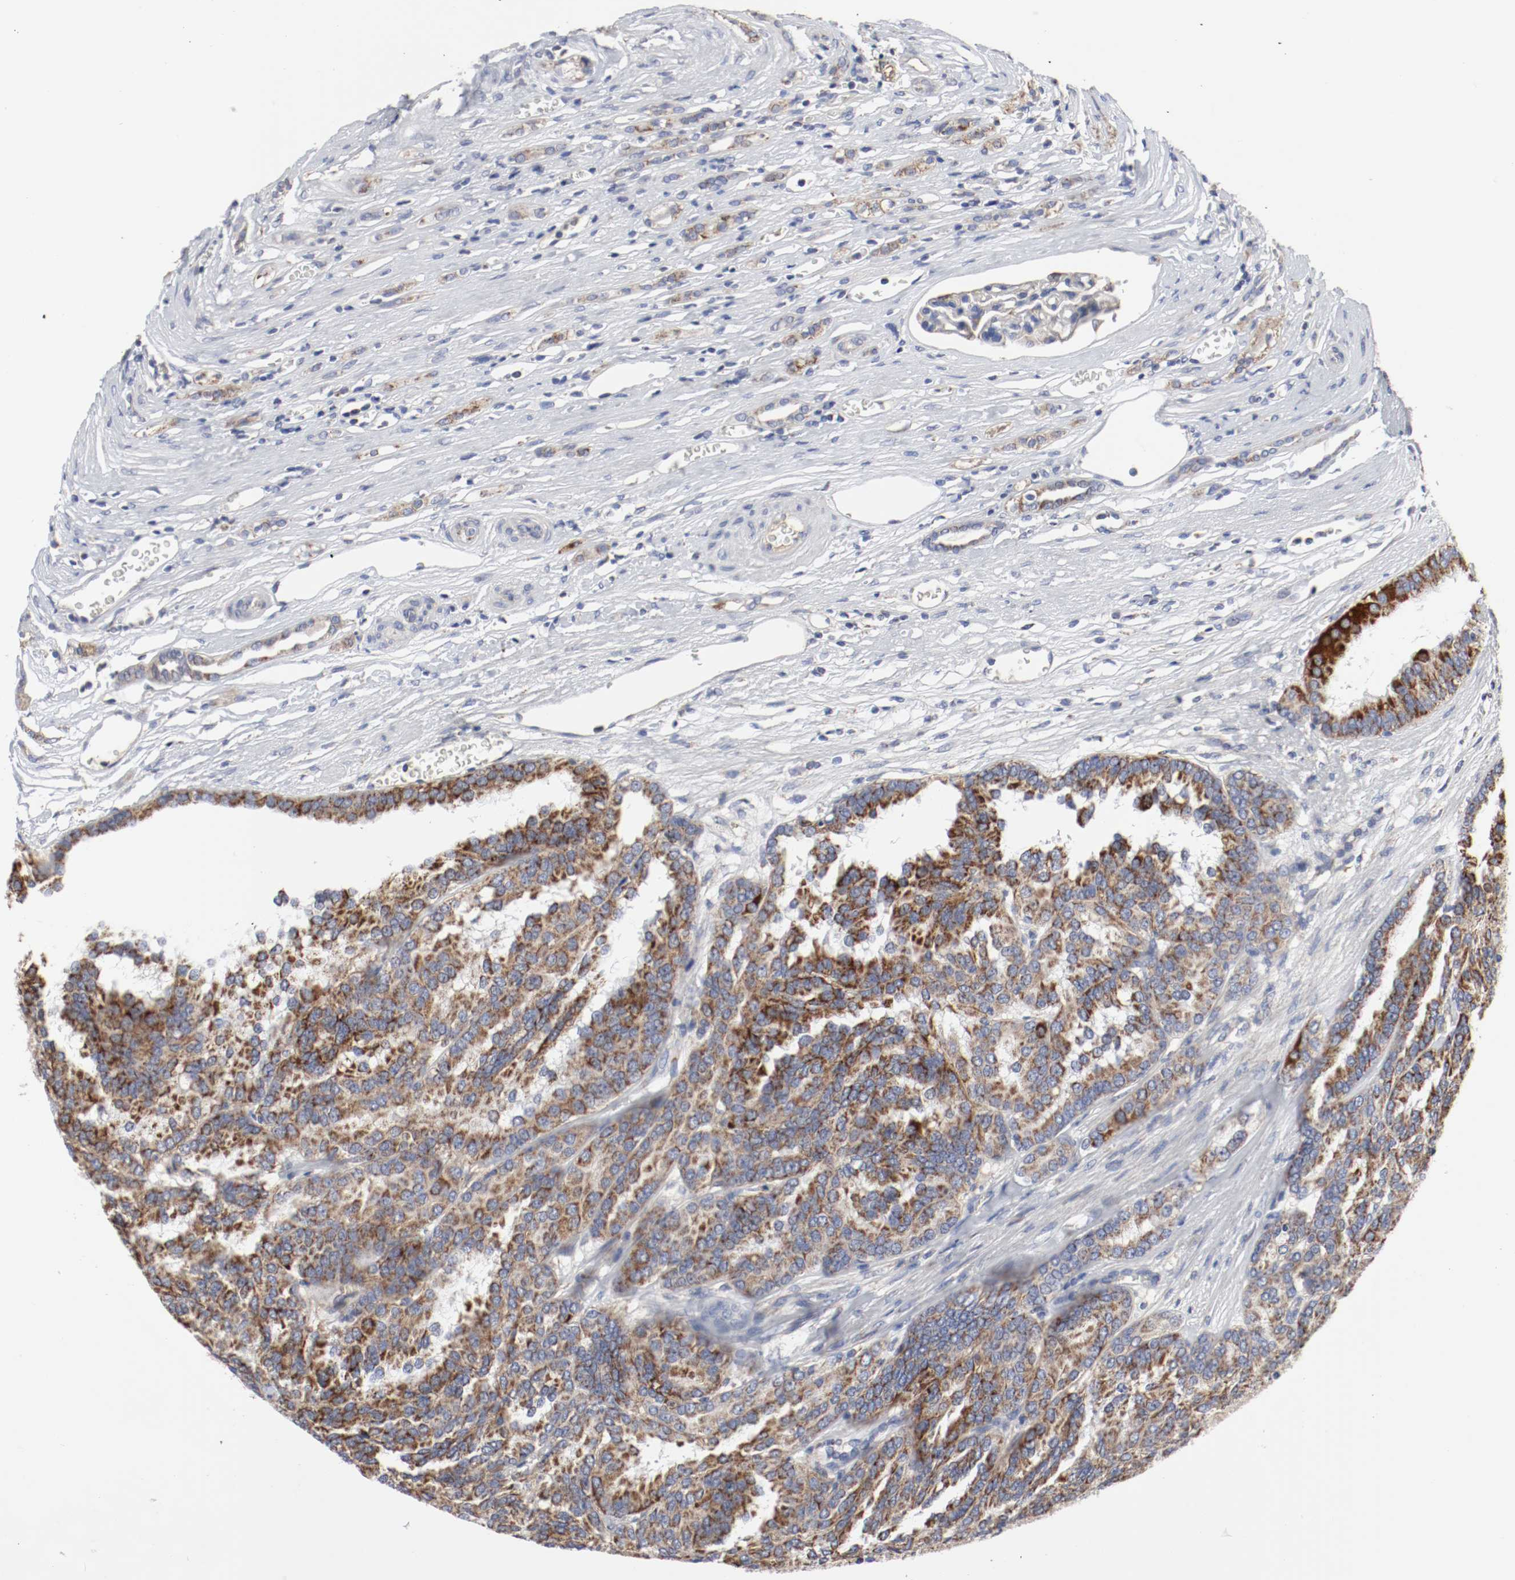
{"staining": {"intensity": "strong", "quantity": ">75%", "location": "cytoplasmic/membranous"}, "tissue": "renal cancer", "cell_type": "Tumor cells", "image_type": "cancer", "snomed": [{"axis": "morphology", "description": "Adenocarcinoma, NOS"}, {"axis": "topography", "description": "Kidney"}], "caption": "Adenocarcinoma (renal) tissue shows strong cytoplasmic/membranous positivity in about >75% of tumor cells, visualized by immunohistochemistry. The protein is stained brown, and the nuclei are stained in blue (DAB IHC with brightfield microscopy, high magnification).", "gene": "AFG3L2", "patient": {"sex": "male", "age": 46}}